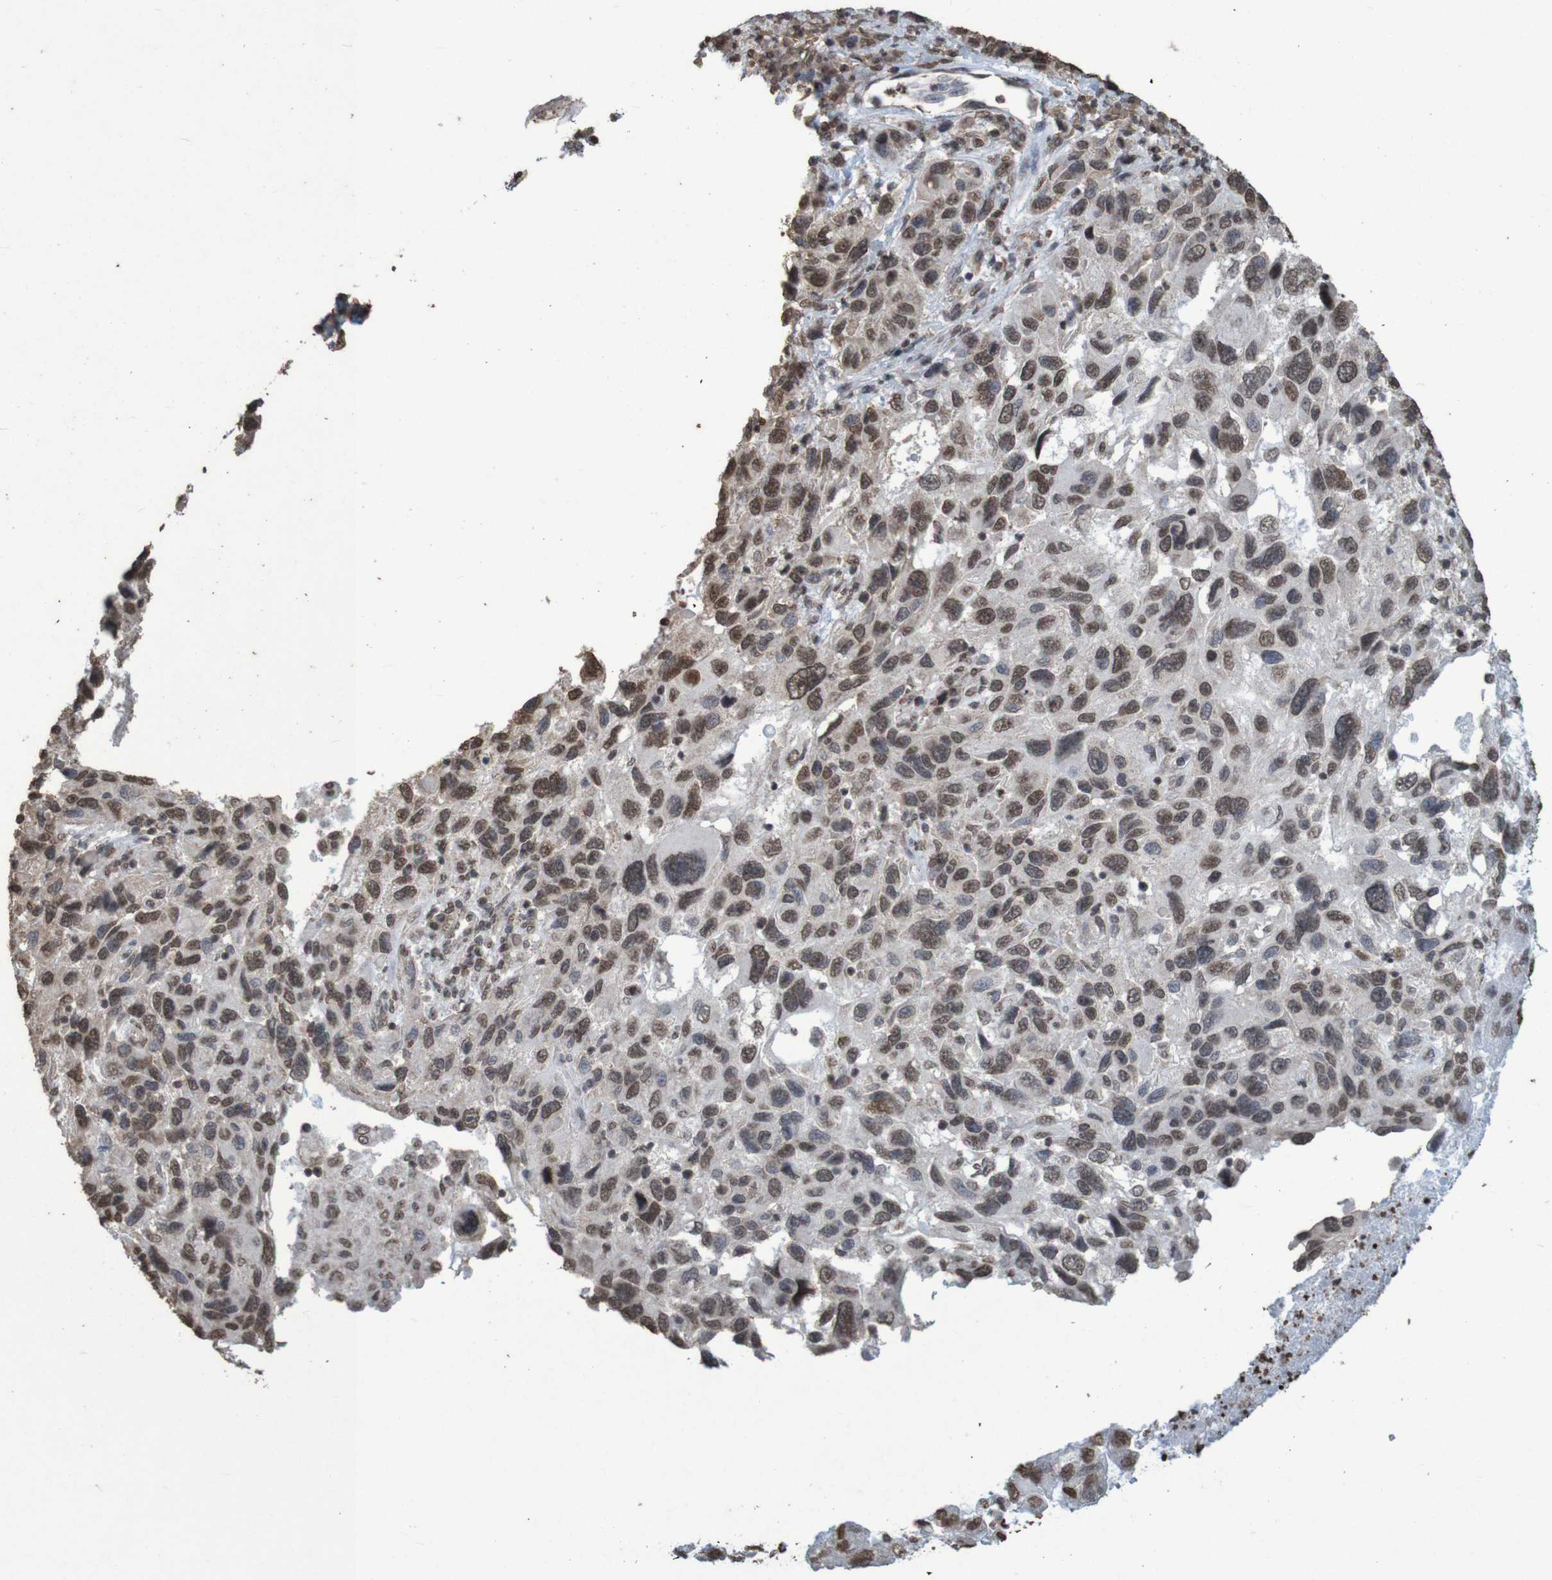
{"staining": {"intensity": "moderate", "quantity": ">75%", "location": "nuclear"}, "tissue": "melanoma", "cell_type": "Tumor cells", "image_type": "cancer", "snomed": [{"axis": "morphology", "description": "Malignant melanoma, NOS"}, {"axis": "topography", "description": "Skin"}], "caption": "Brown immunohistochemical staining in malignant melanoma displays moderate nuclear positivity in approximately >75% of tumor cells.", "gene": "GFI1", "patient": {"sex": "male", "age": 53}}